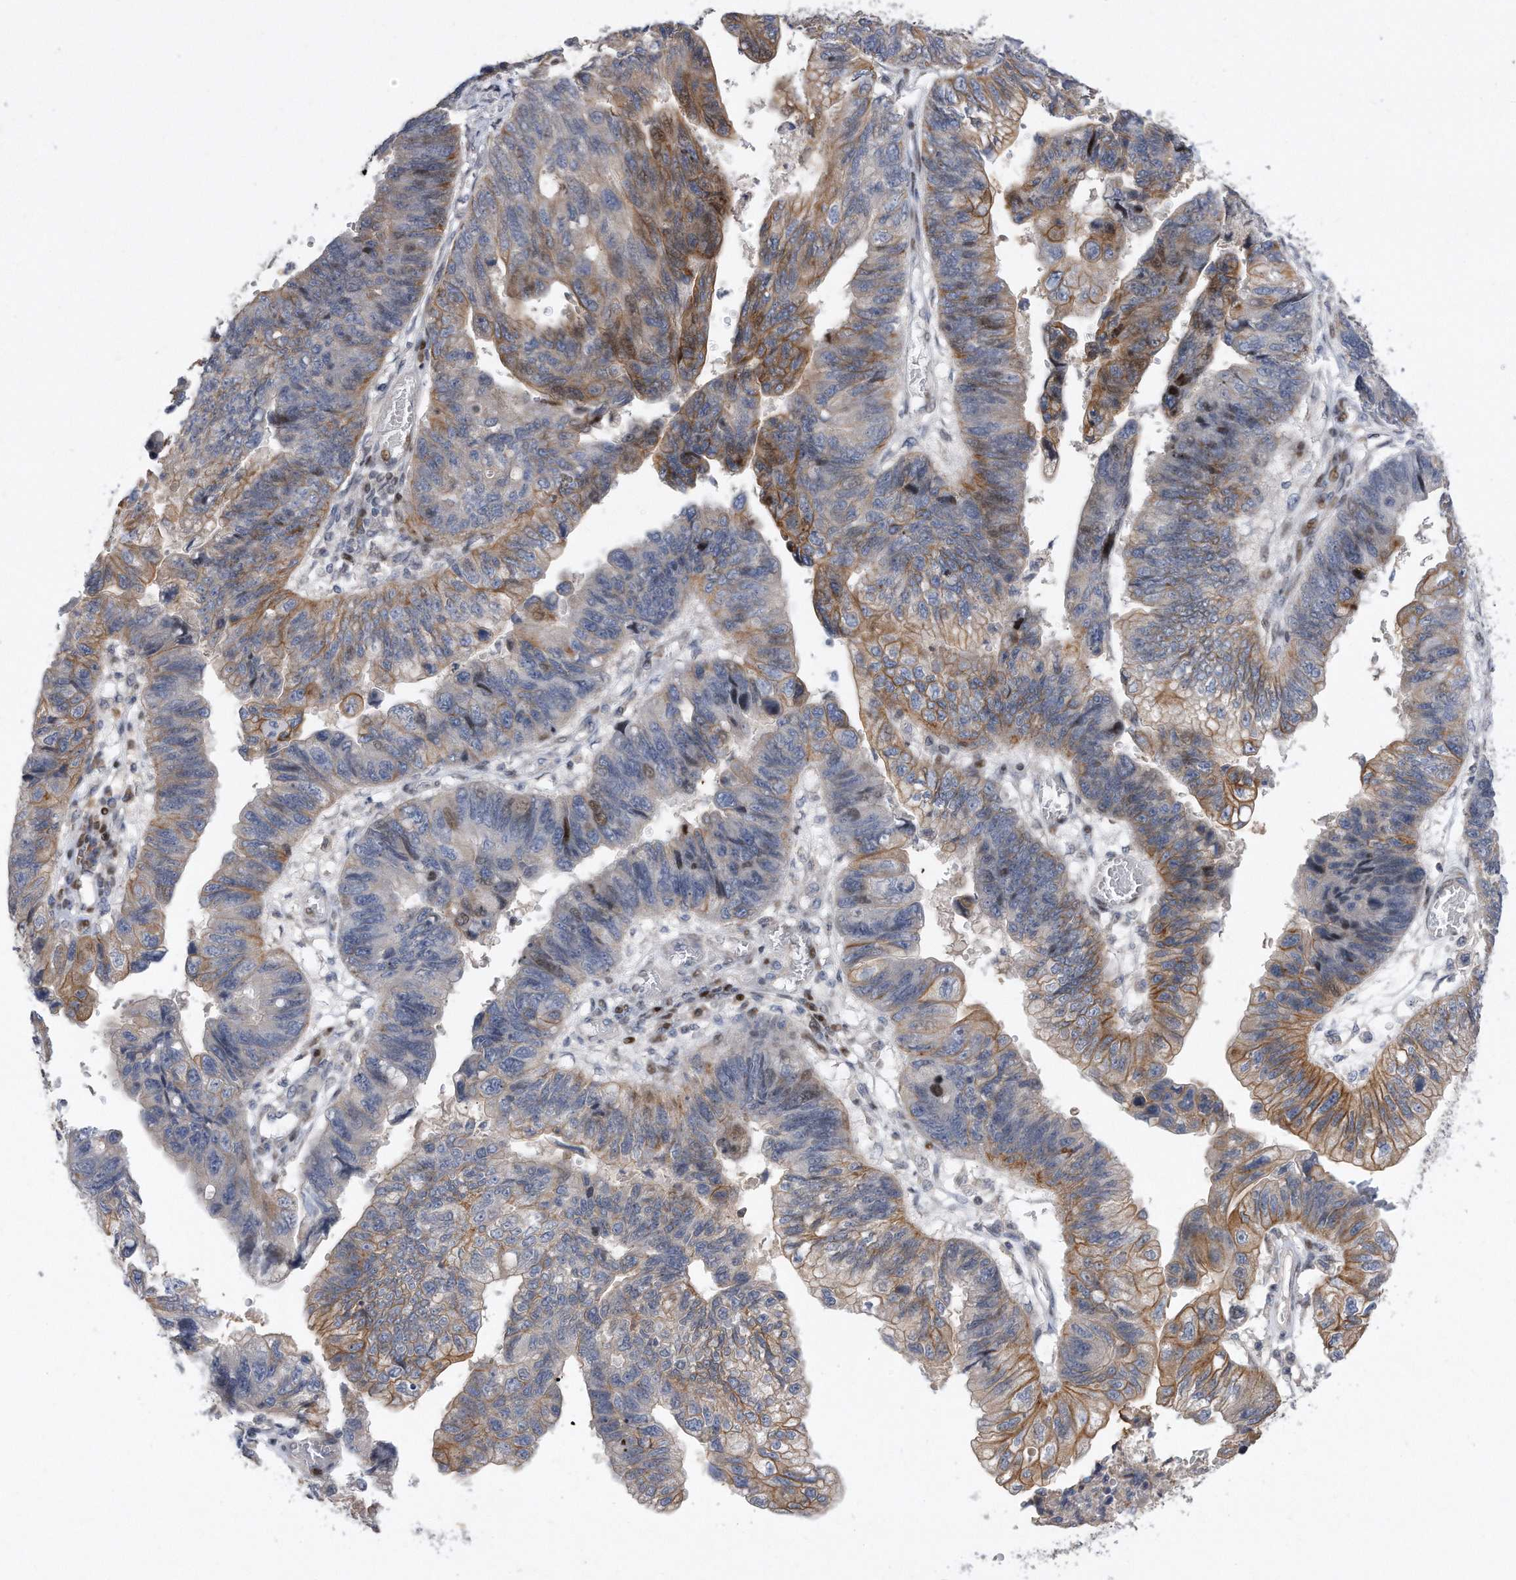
{"staining": {"intensity": "moderate", "quantity": "<25%", "location": "cytoplasmic/membranous"}, "tissue": "stomach cancer", "cell_type": "Tumor cells", "image_type": "cancer", "snomed": [{"axis": "morphology", "description": "Adenocarcinoma, NOS"}, {"axis": "topography", "description": "Stomach"}], "caption": "This image demonstrates immunohistochemistry staining of human stomach adenocarcinoma, with low moderate cytoplasmic/membranous positivity in about <25% of tumor cells.", "gene": "CDH12", "patient": {"sex": "male", "age": 59}}